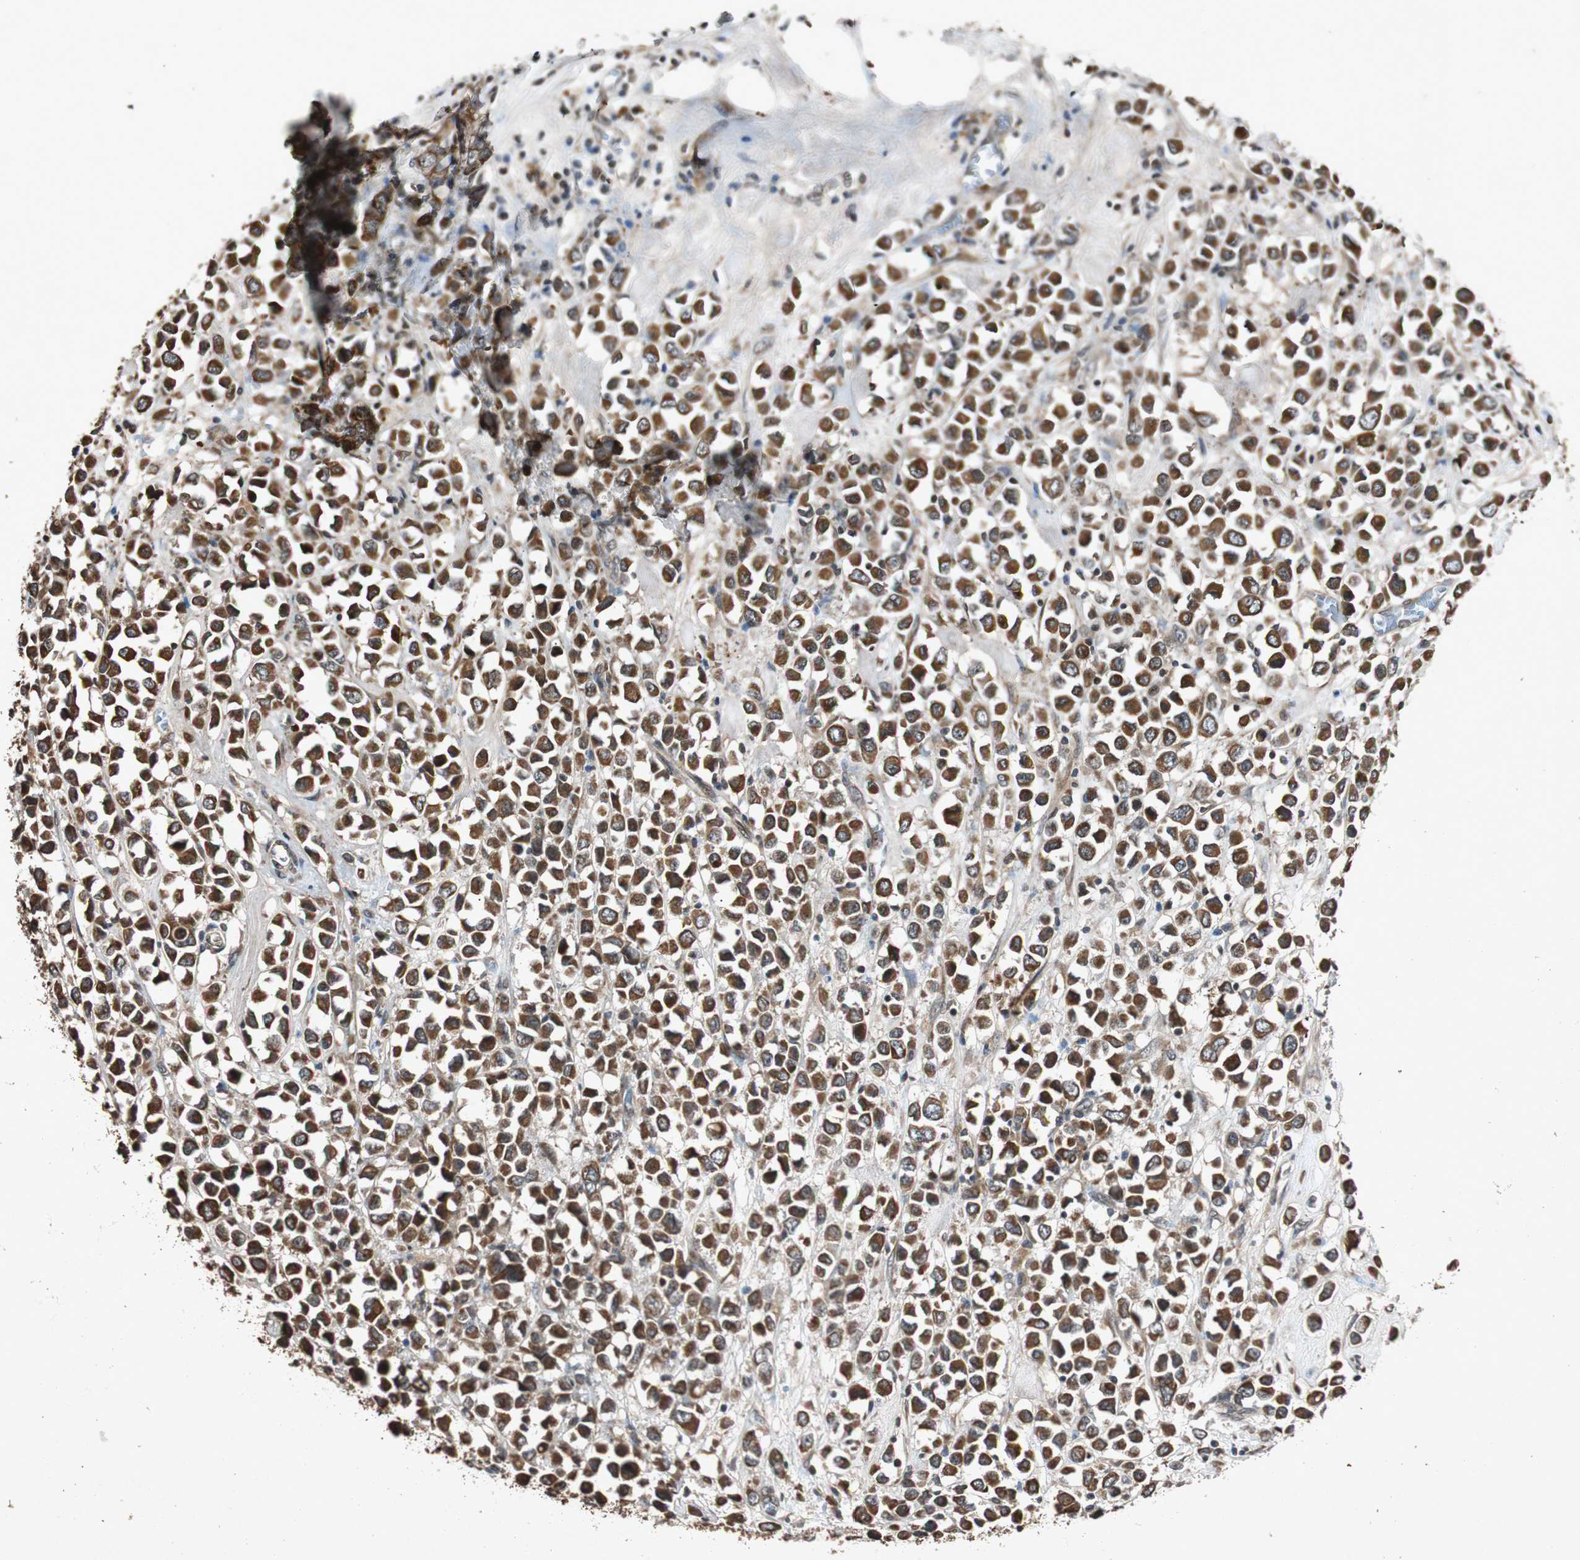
{"staining": {"intensity": "strong", "quantity": ">75%", "location": "cytoplasmic/membranous"}, "tissue": "breast cancer", "cell_type": "Tumor cells", "image_type": "cancer", "snomed": [{"axis": "morphology", "description": "Duct carcinoma"}, {"axis": "topography", "description": "Breast"}], "caption": "Breast cancer (infiltrating ductal carcinoma) stained for a protein displays strong cytoplasmic/membranous positivity in tumor cells.", "gene": "SLIT2", "patient": {"sex": "female", "age": 61}}